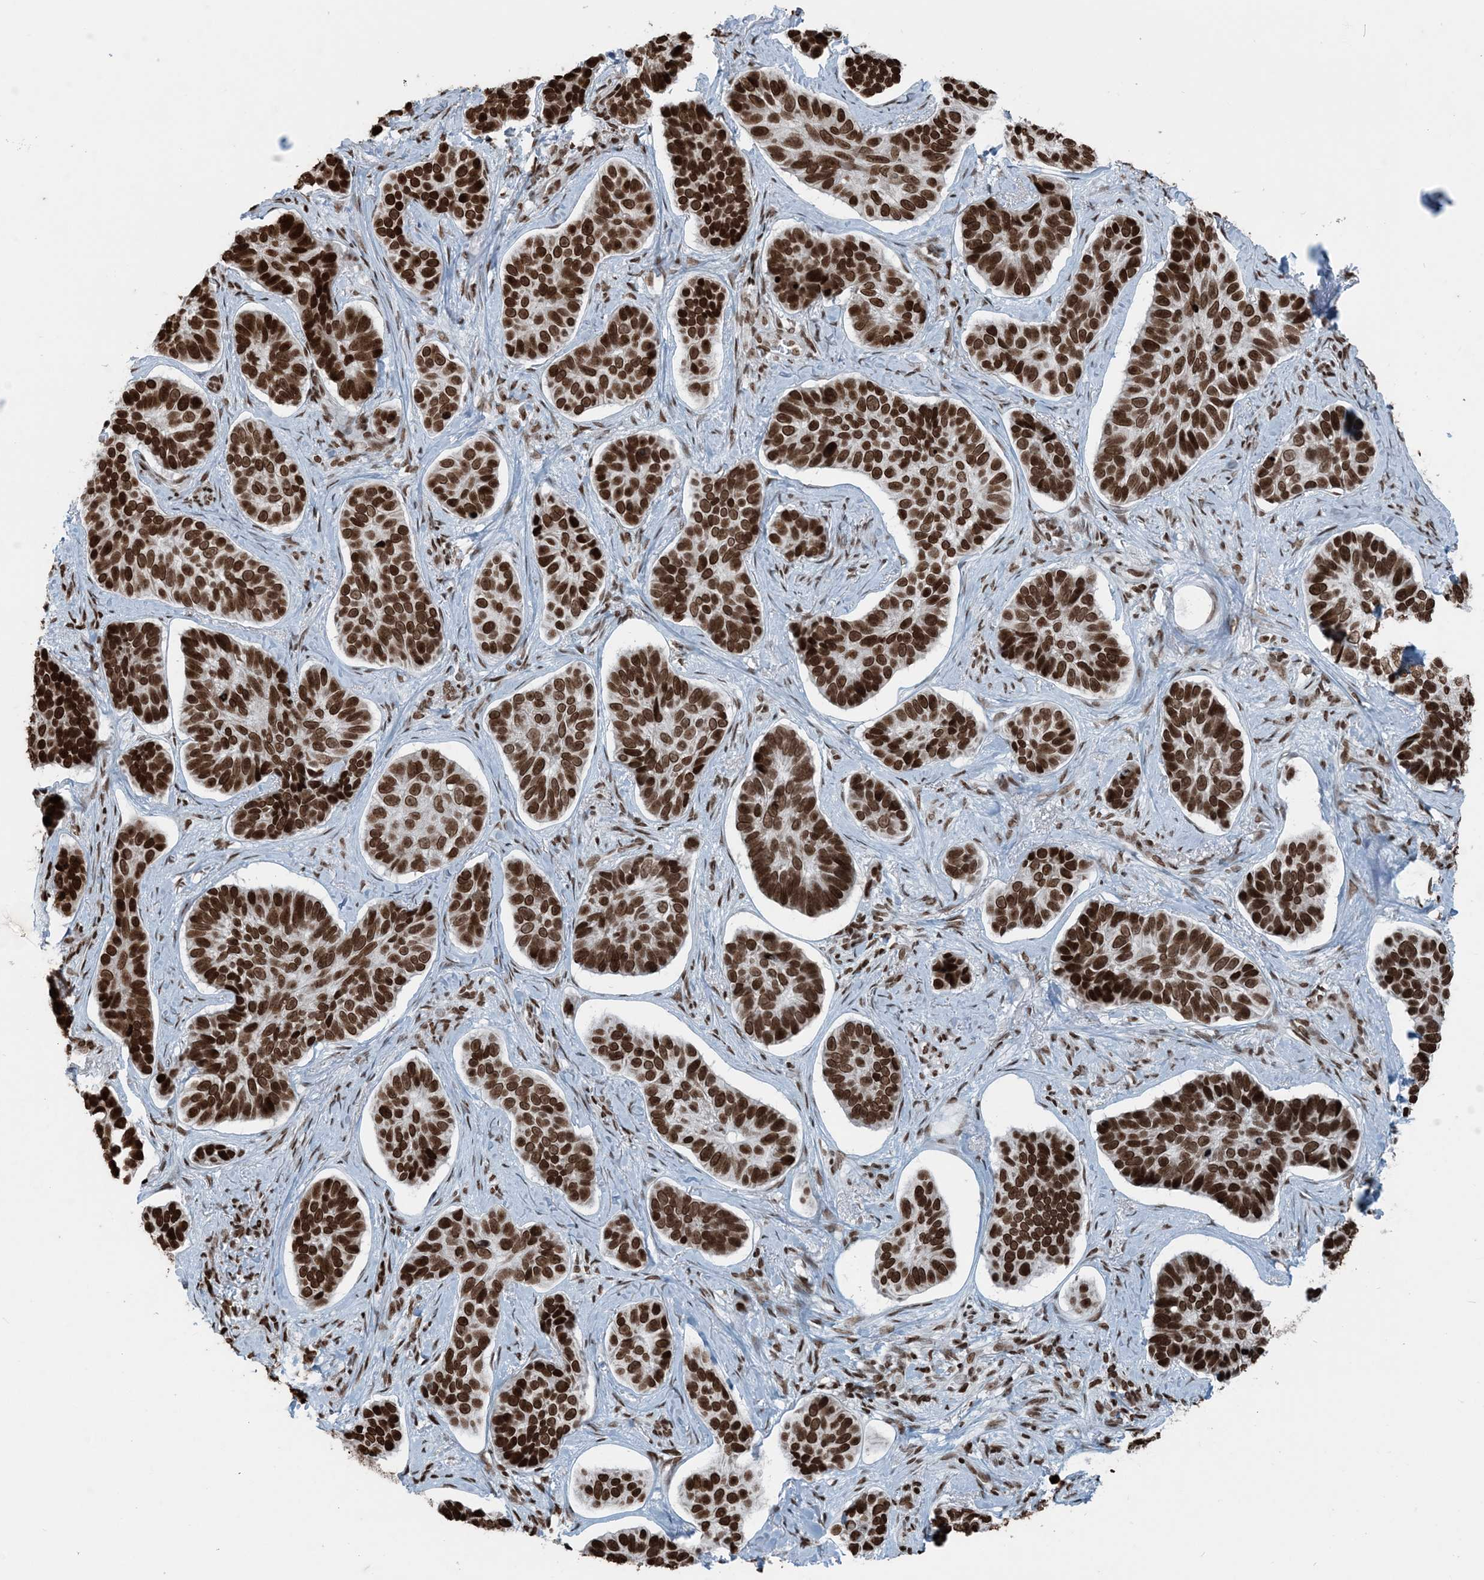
{"staining": {"intensity": "strong", "quantity": ">75%", "location": "nuclear"}, "tissue": "skin cancer", "cell_type": "Tumor cells", "image_type": "cancer", "snomed": [{"axis": "morphology", "description": "Basal cell carcinoma"}, {"axis": "topography", "description": "Skin"}], "caption": "A micrograph of skin cancer stained for a protein displays strong nuclear brown staining in tumor cells.", "gene": "H3-3B", "patient": {"sex": "male", "age": 62}}